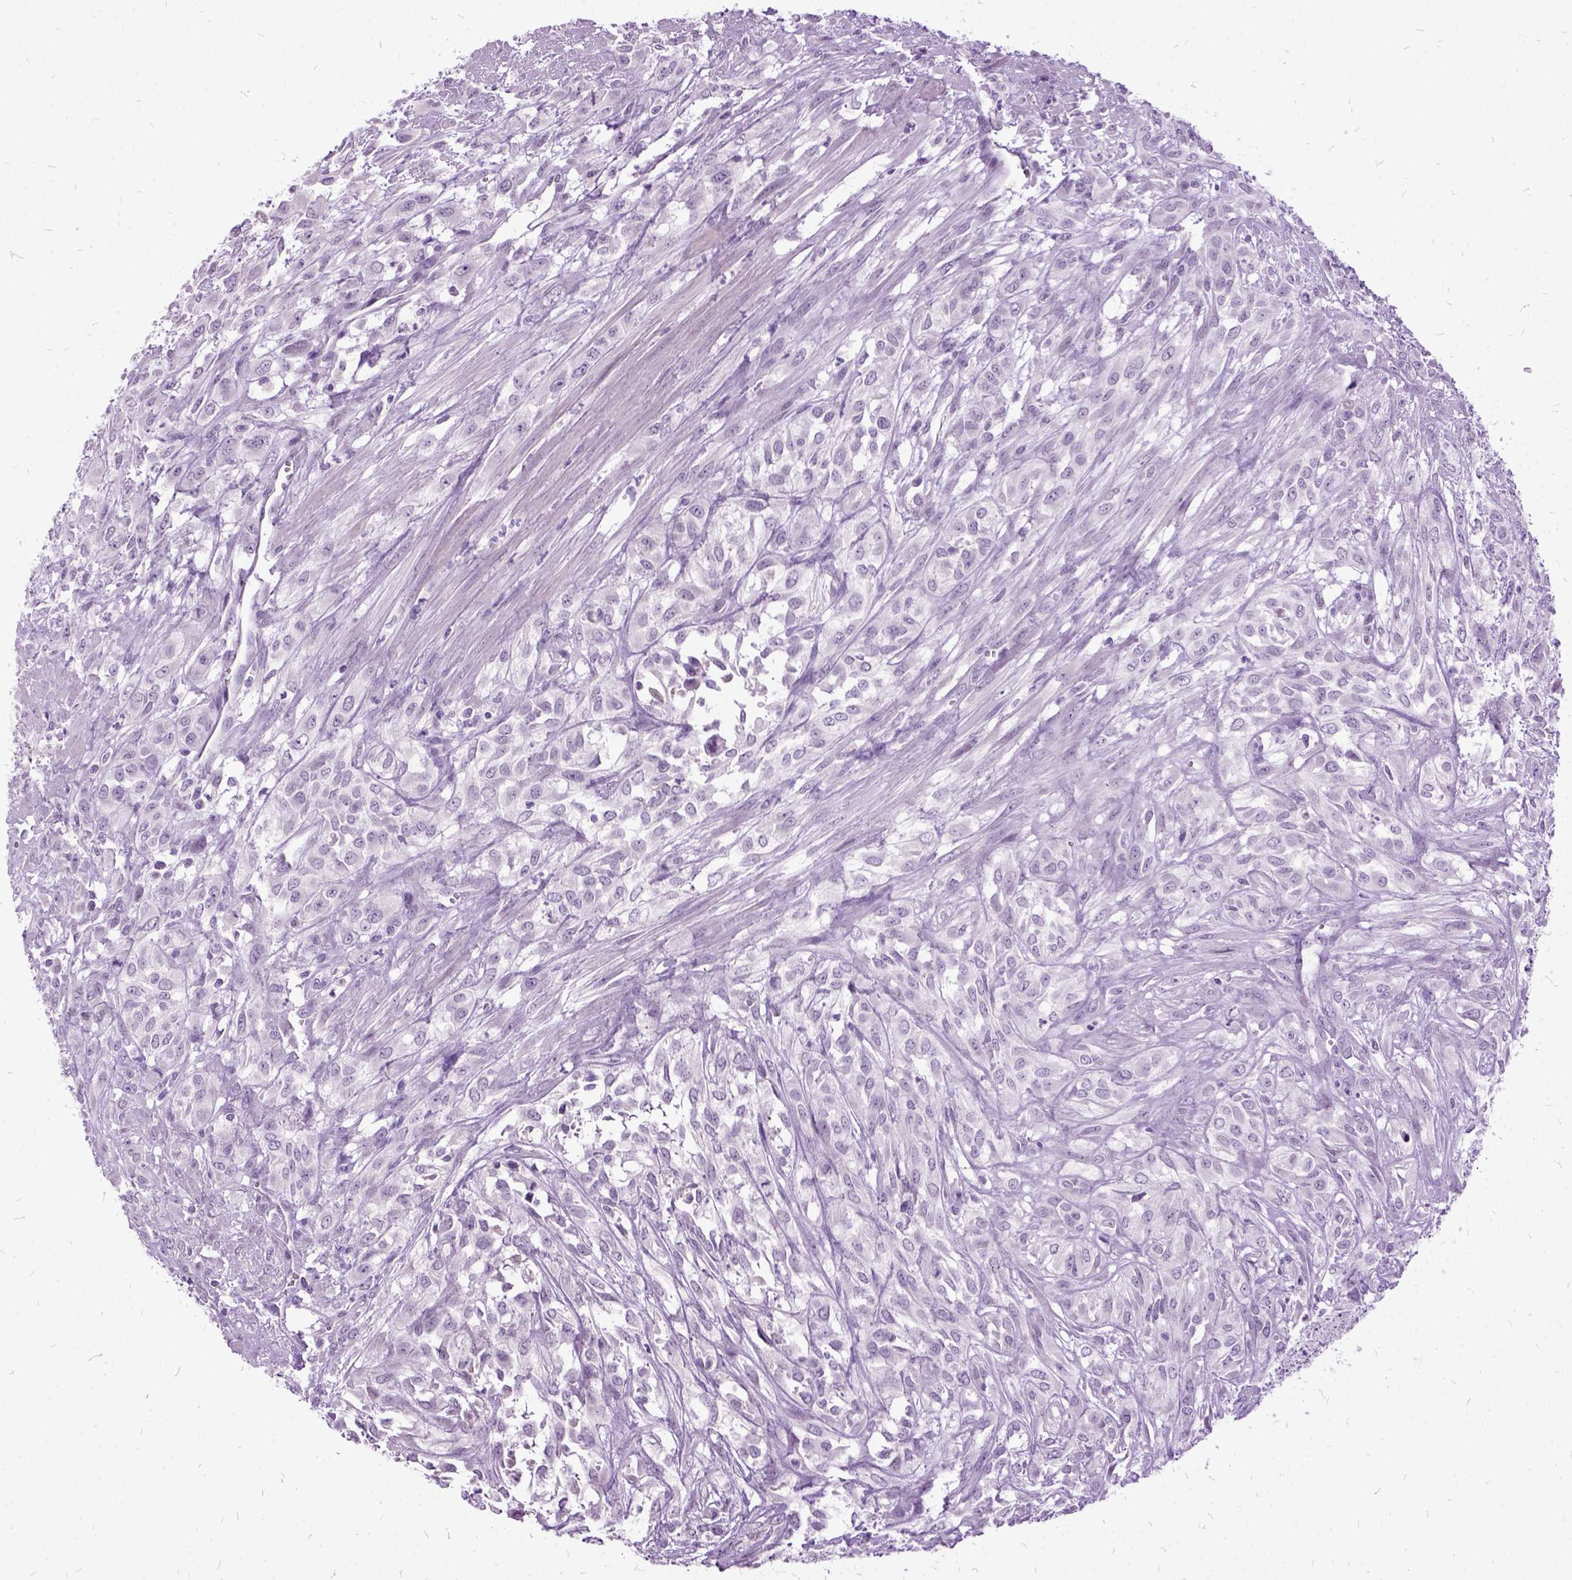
{"staining": {"intensity": "negative", "quantity": "none", "location": "none"}, "tissue": "urothelial cancer", "cell_type": "Tumor cells", "image_type": "cancer", "snomed": [{"axis": "morphology", "description": "Urothelial carcinoma, High grade"}, {"axis": "topography", "description": "Urinary bladder"}], "caption": "Photomicrograph shows no significant protein expression in tumor cells of high-grade urothelial carcinoma.", "gene": "MME", "patient": {"sex": "male", "age": 67}}